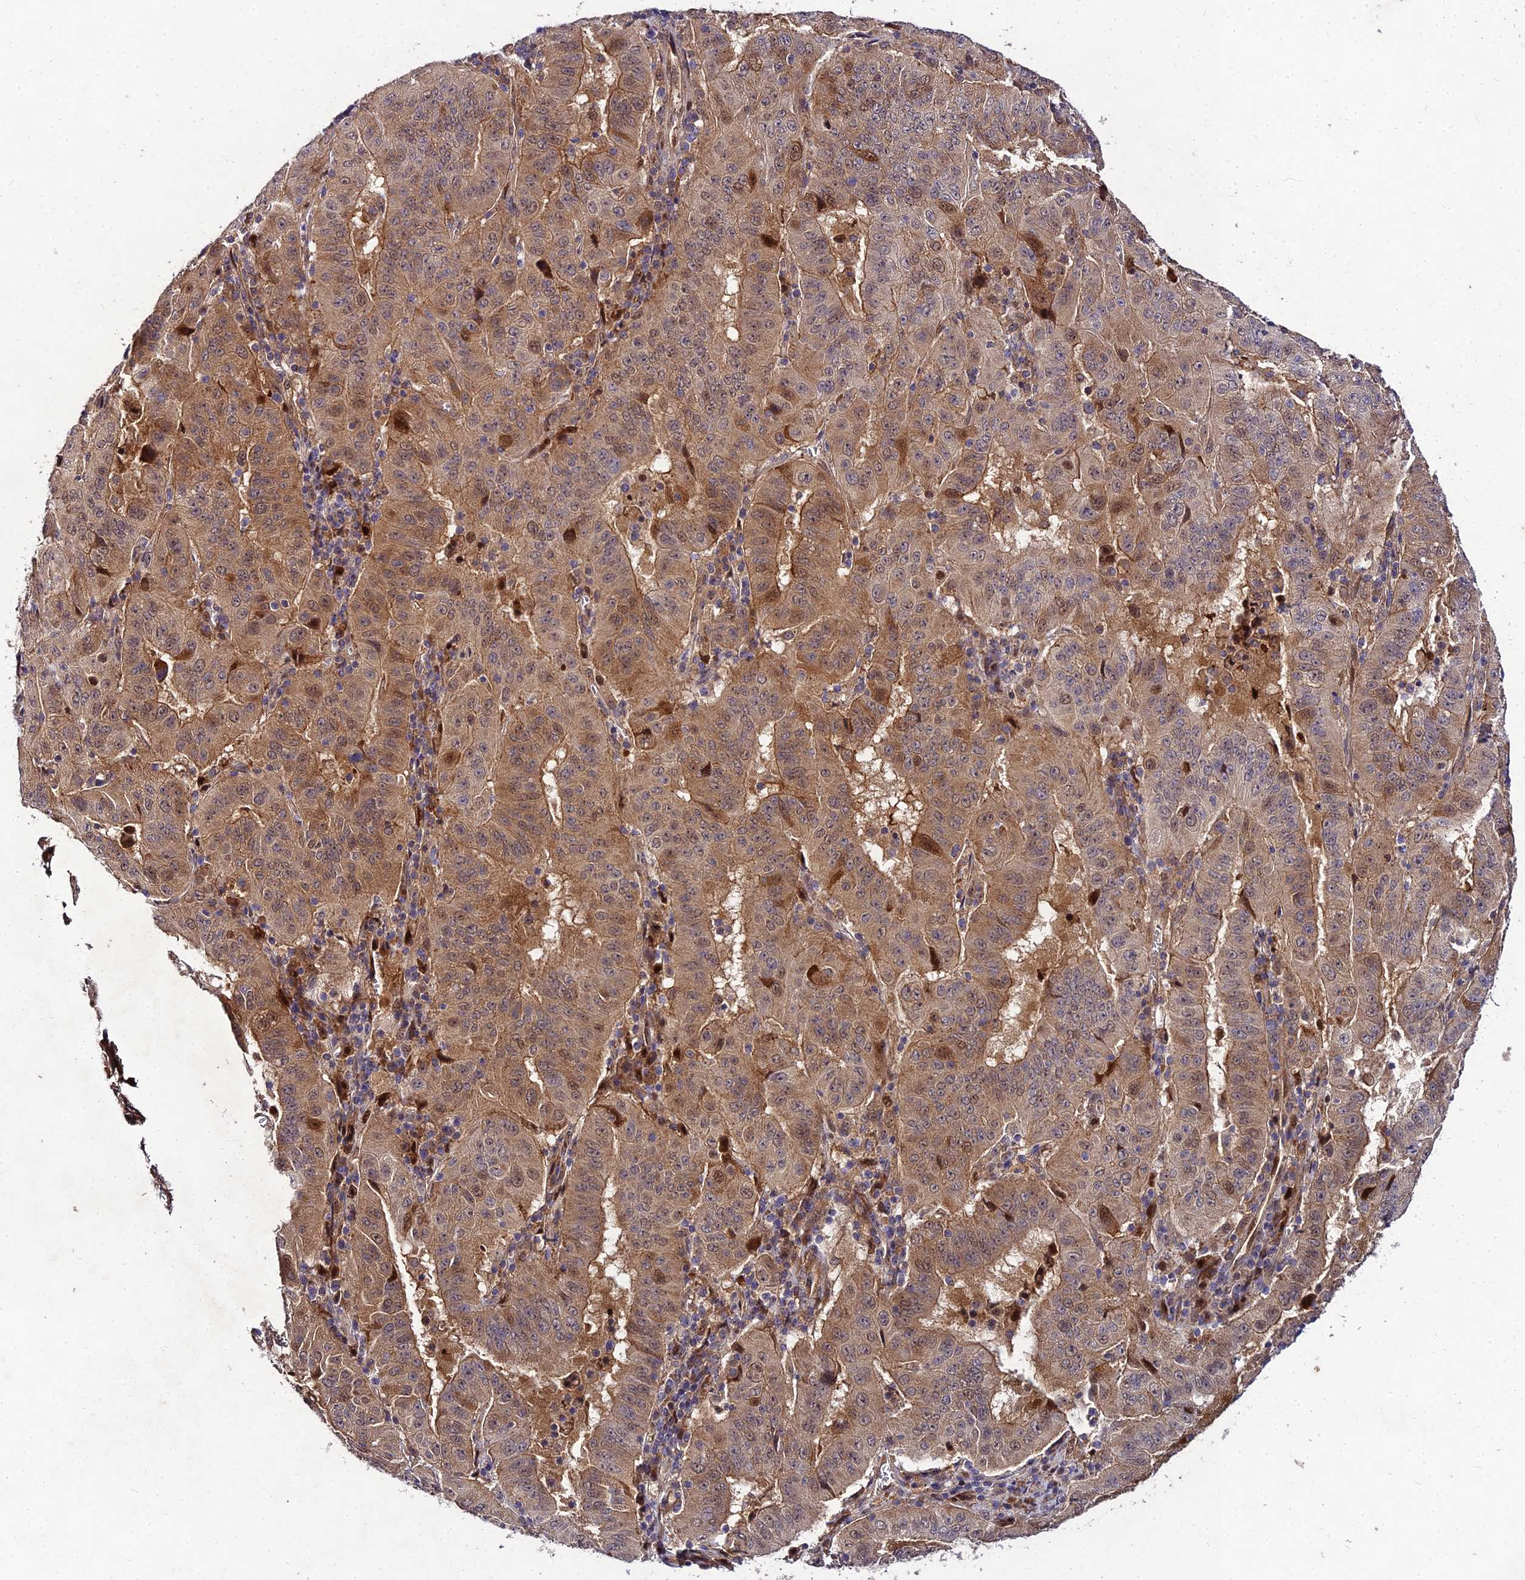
{"staining": {"intensity": "moderate", "quantity": ">75%", "location": "cytoplasmic/membranous,nuclear"}, "tissue": "pancreatic cancer", "cell_type": "Tumor cells", "image_type": "cancer", "snomed": [{"axis": "morphology", "description": "Adenocarcinoma, NOS"}, {"axis": "topography", "description": "Pancreas"}], "caption": "A photomicrograph showing moderate cytoplasmic/membranous and nuclear positivity in approximately >75% of tumor cells in pancreatic cancer (adenocarcinoma), as visualized by brown immunohistochemical staining.", "gene": "MKKS", "patient": {"sex": "male", "age": 63}}